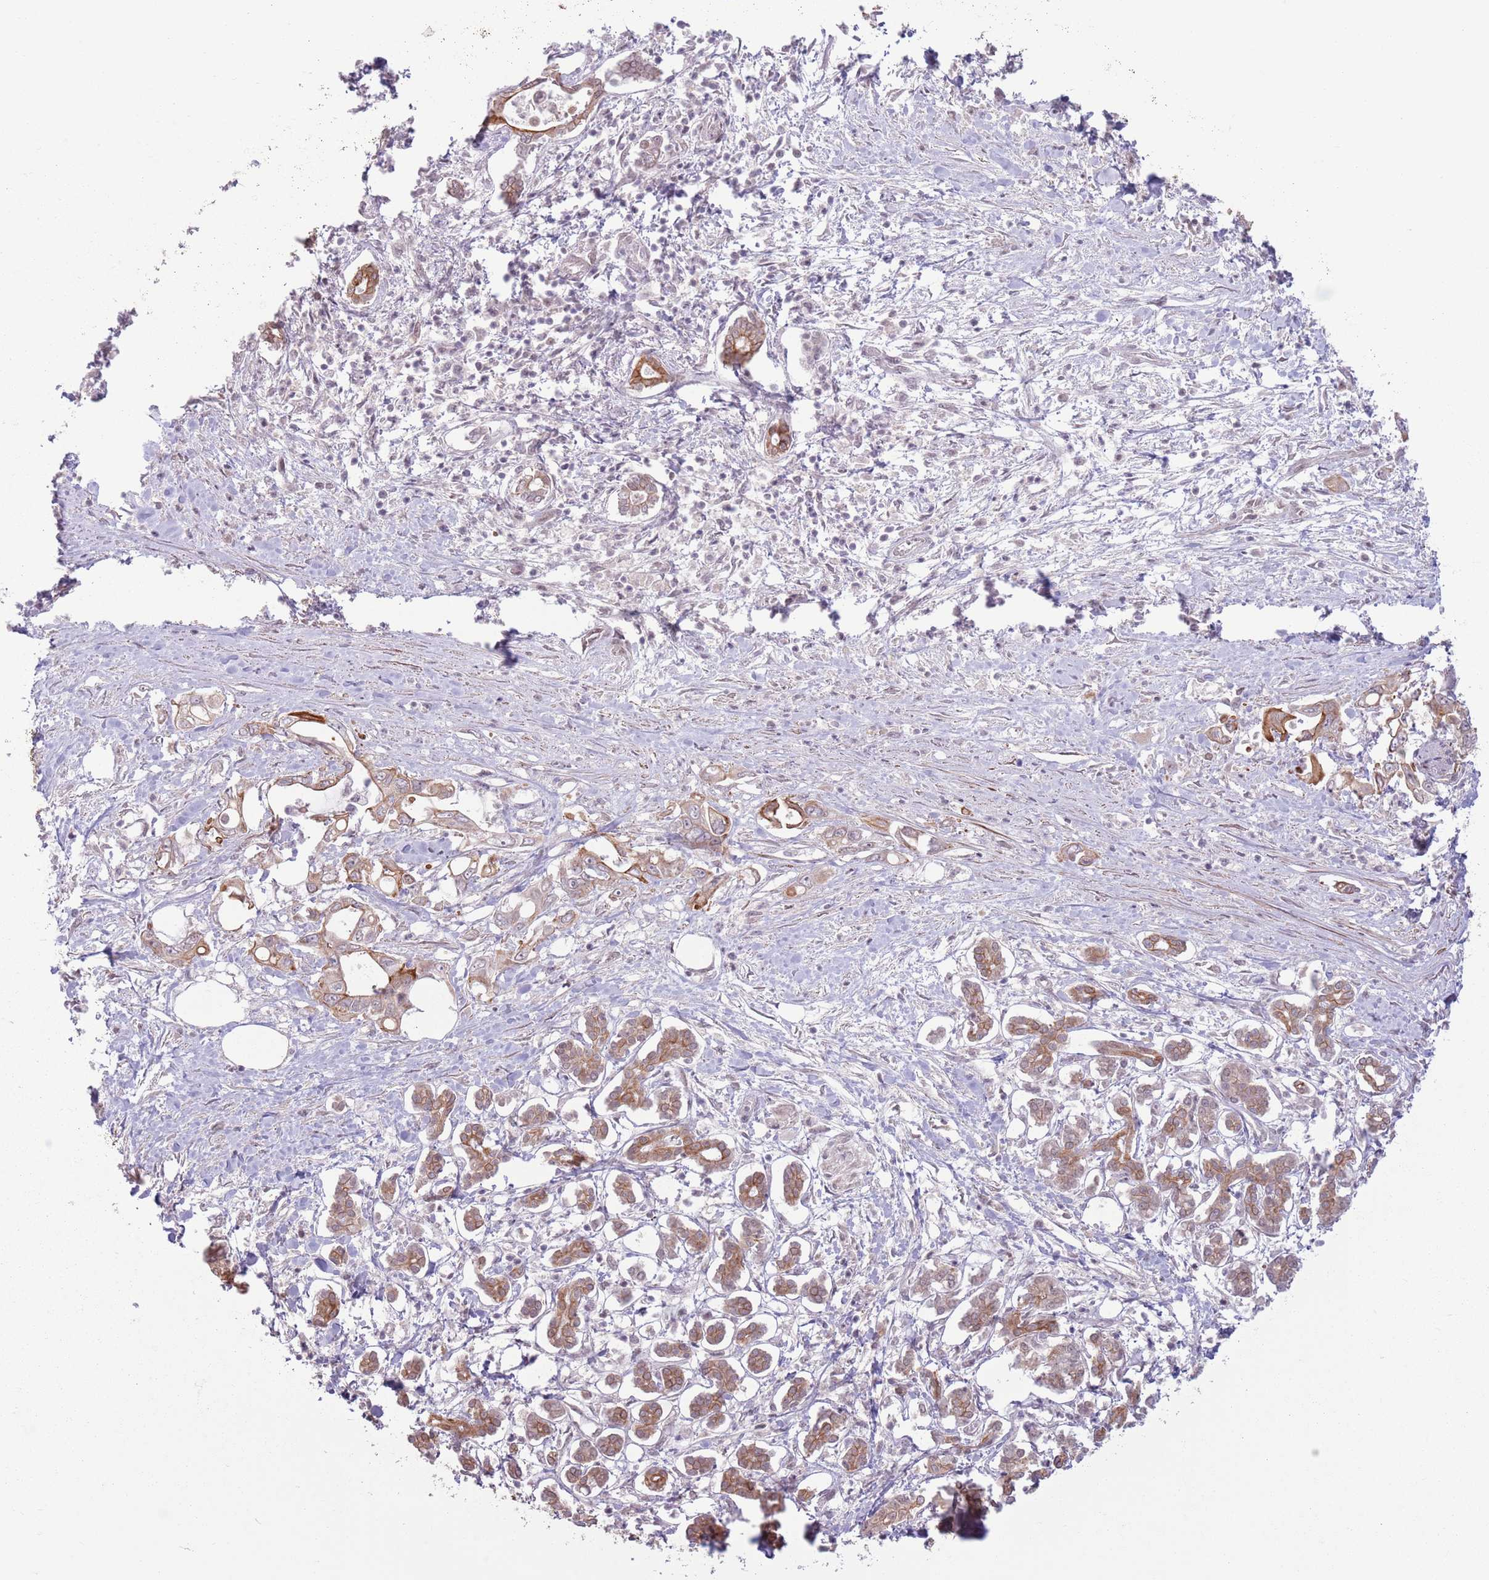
{"staining": {"intensity": "moderate", "quantity": ">75%", "location": "cytoplasmic/membranous"}, "tissue": "pancreatic cancer", "cell_type": "Tumor cells", "image_type": "cancer", "snomed": [{"axis": "morphology", "description": "Adenocarcinoma, NOS"}, {"axis": "topography", "description": "Pancreas"}], "caption": "The micrograph displays immunohistochemical staining of pancreatic adenocarcinoma. There is moderate cytoplasmic/membranous positivity is appreciated in about >75% of tumor cells. The staining was performed using DAB (3,3'-diaminobenzidine) to visualize the protein expression in brown, while the nuclei were stained in blue with hematoxylin (Magnification: 20x).", "gene": "CCDC154", "patient": {"sex": "male", "age": 61}}